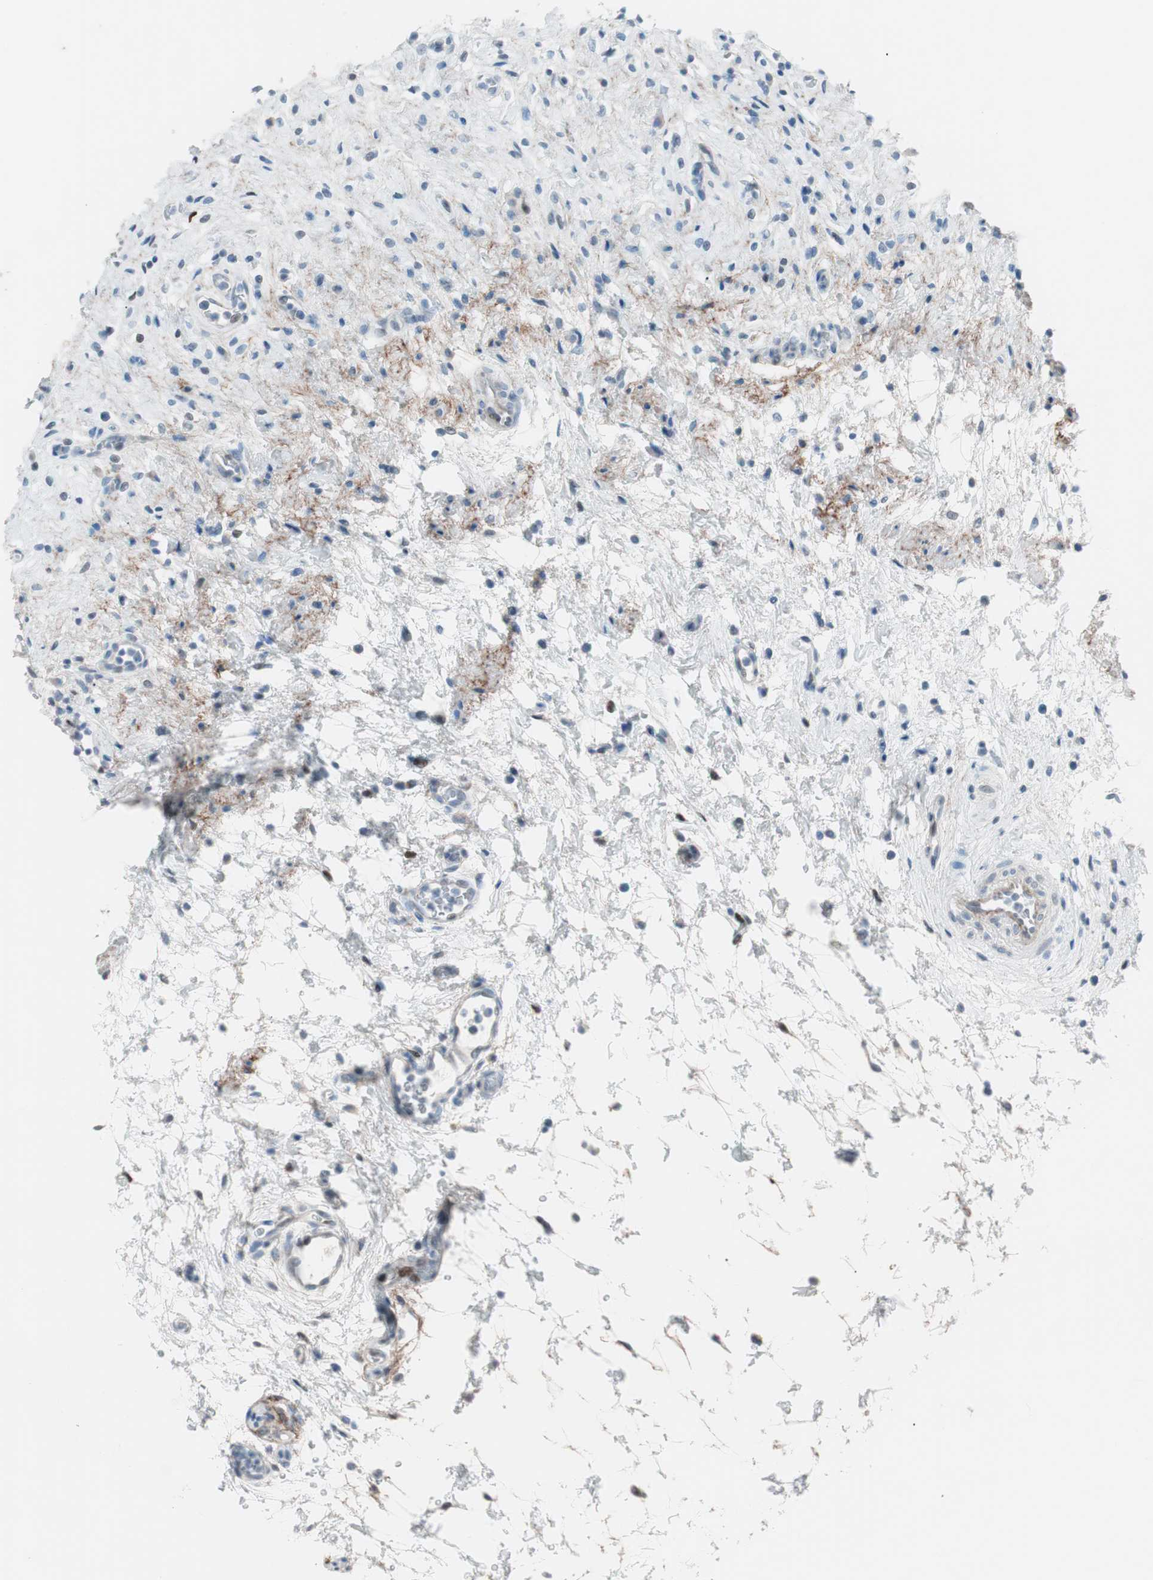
{"staining": {"intensity": "weak", "quantity": "25%-75%", "location": "nuclear"}, "tissue": "urinary bladder", "cell_type": "Urothelial cells", "image_type": "normal", "snomed": [{"axis": "morphology", "description": "Normal tissue, NOS"}, {"axis": "morphology", "description": "Urothelial carcinoma, High grade"}, {"axis": "topography", "description": "Urinary bladder"}], "caption": "Human urinary bladder stained with a brown dye reveals weak nuclear positive expression in approximately 25%-75% of urothelial cells.", "gene": "FOSL1", "patient": {"sex": "male", "age": 46}}